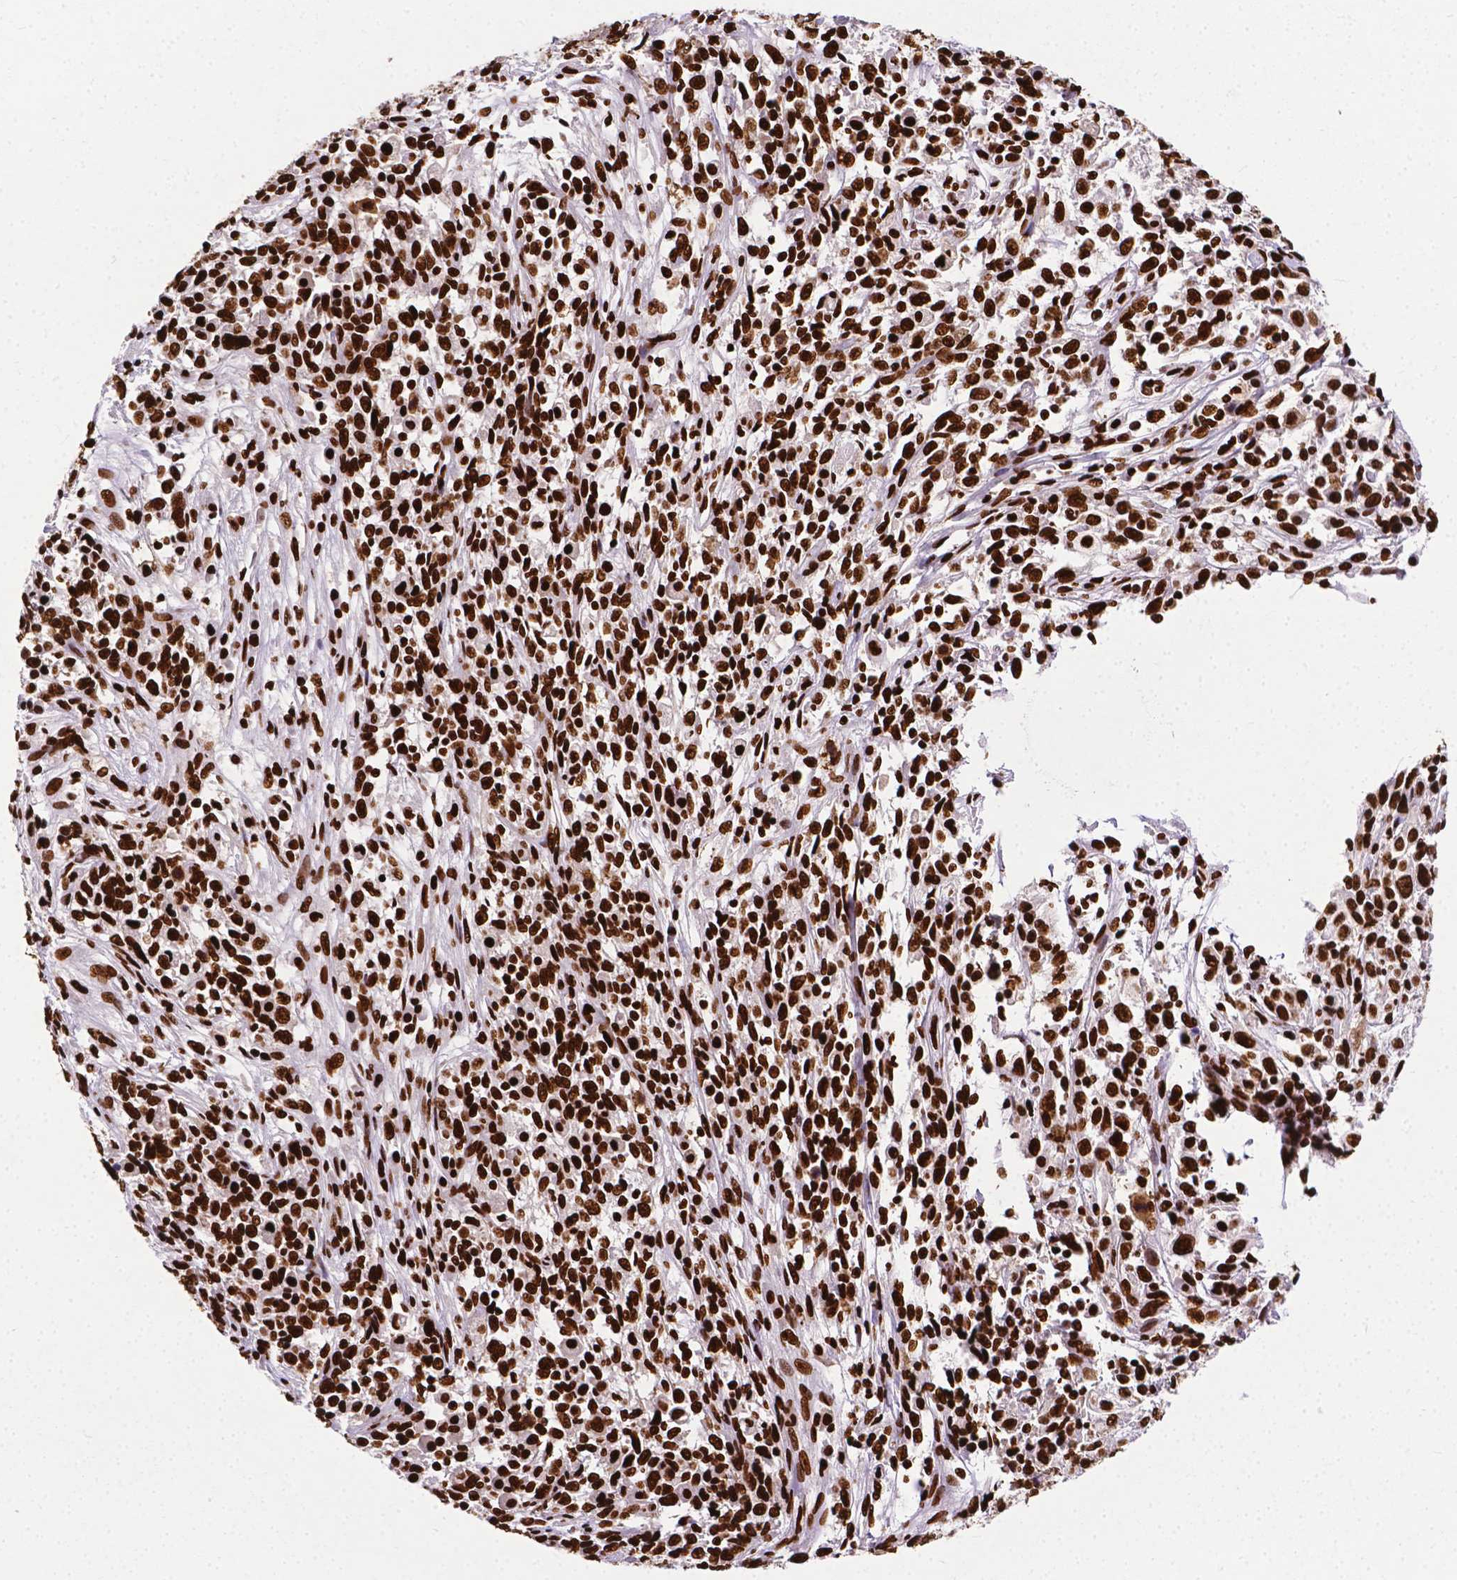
{"staining": {"intensity": "strong", "quantity": ">75%", "location": "nuclear"}, "tissue": "cervical cancer", "cell_type": "Tumor cells", "image_type": "cancer", "snomed": [{"axis": "morphology", "description": "Adenocarcinoma, NOS"}, {"axis": "topography", "description": "Cervix"}], "caption": "Immunohistochemistry (IHC) (DAB) staining of human cervical cancer exhibits strong nuclear protein positivity in about >75% of tumor cells.", "gene": "SMIM5", "patient": {"sex": "female", "age": 40}}